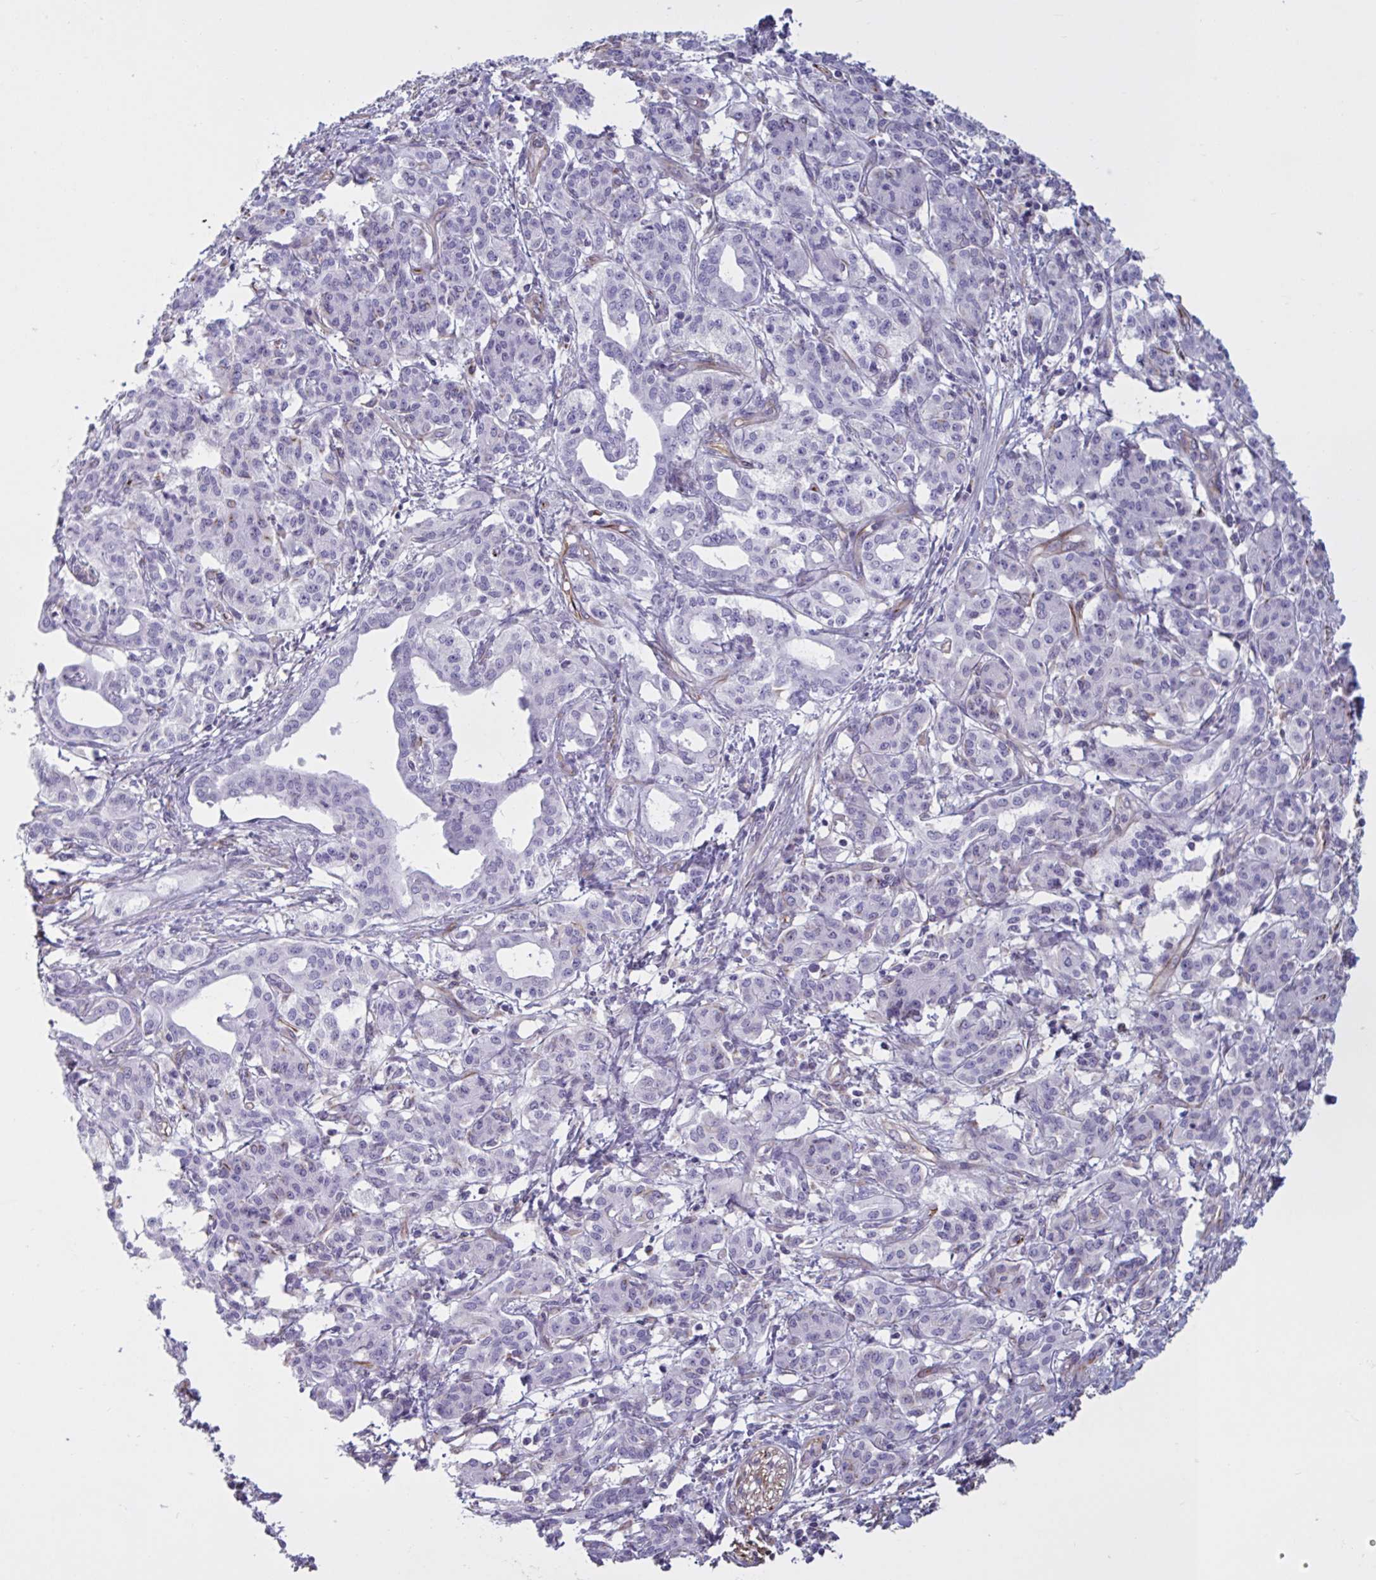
{"staining": {"intensity": "negative", "quantity": "none", "location": "none"}, "tissue": "pancreatic cancer", "cell_type": "Tumor cells", "image_type": "cancer", "snomed": [{"axis": "morphology", "description": "Adenocarcinoma, NOS"}, {"axis": "topography", "description": "Pancreas"}], "caption": "Tumor cells are negative for brown protein staining in pancreatic adenocarcinoma.", "gene": "OR1L3", "patient": {"sex": "male", "age": 58}}